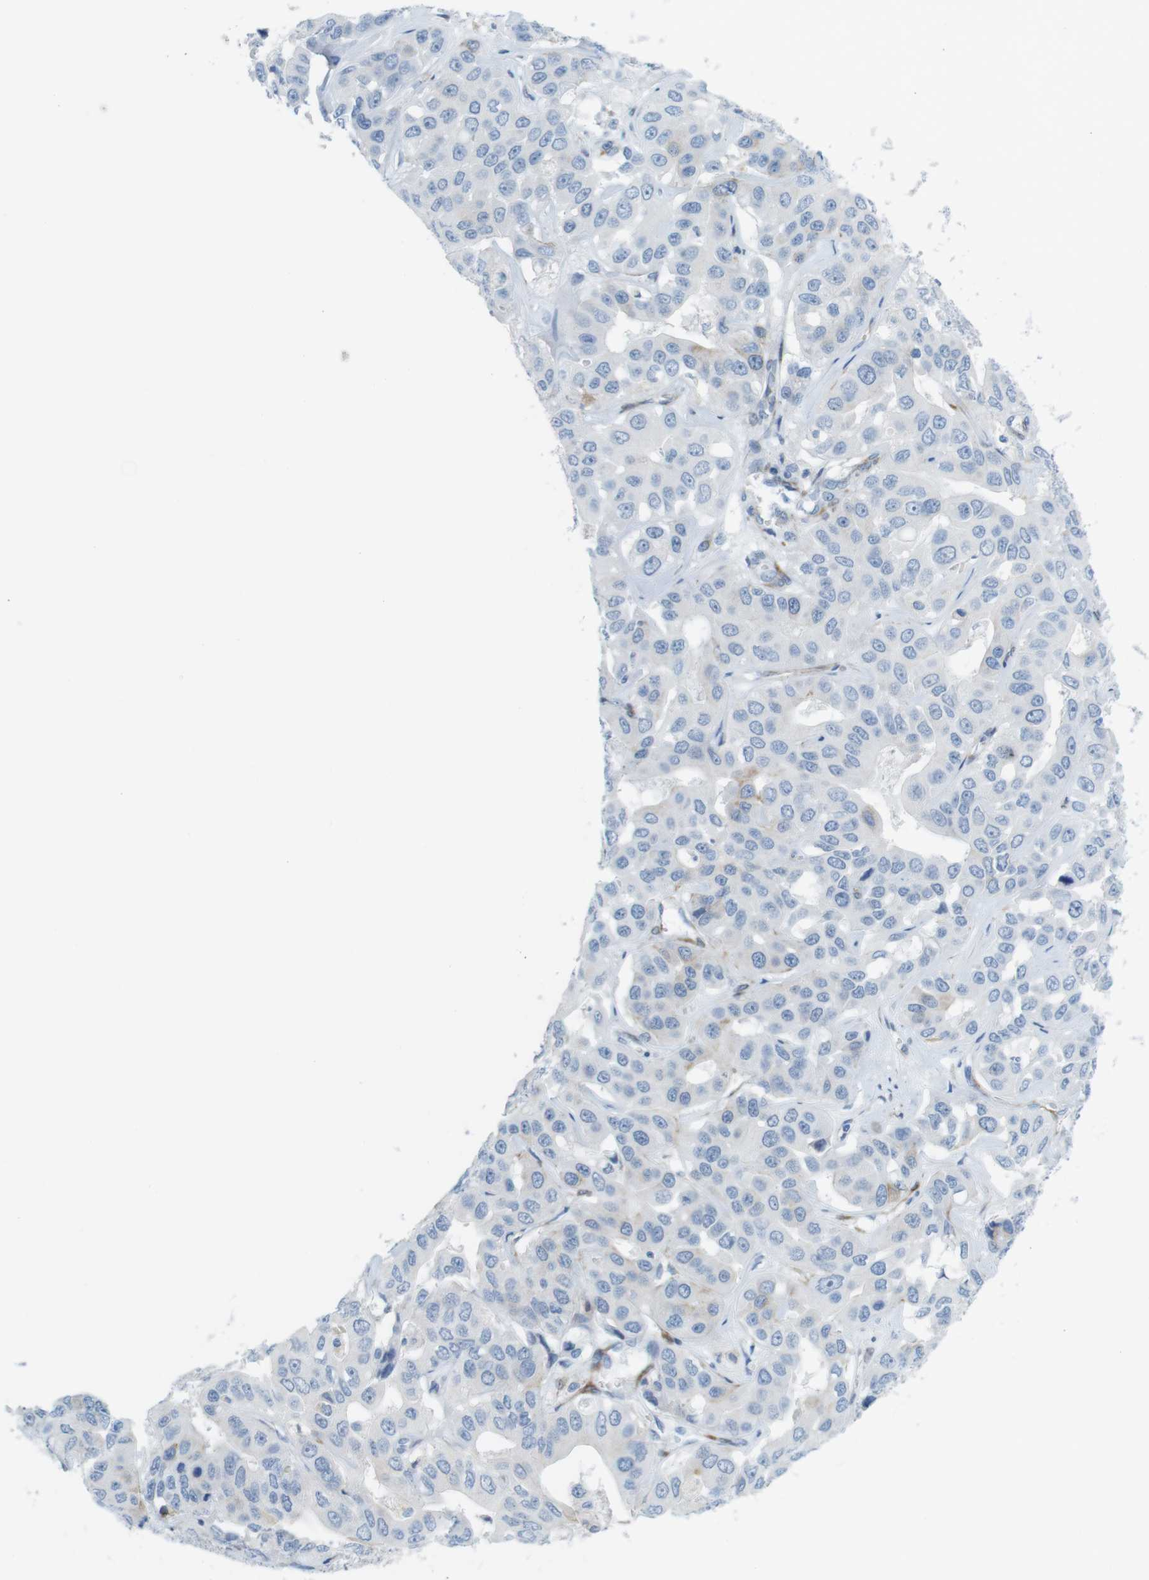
{"staining": {"intensity": "weak", "quantity": "<25%", "location": "cytoplasmic/membranous"}, "tissue": "liver cancer", "cell_type": "Tumor cells", "image_type": "cancer", "snomed": [{"axis": "morphology", "description": "Cholangiocarcinoma"}, {"axis": "topography", "description": "Liver"}], "caption": "The immunohistochemistry (IHC) photomicrograph has no significant positivity in tumor cells of cholangiocarcinoma (liver) tissue.", "gene": "MYH9", "patient": {"sex": "female", "age": 52}}